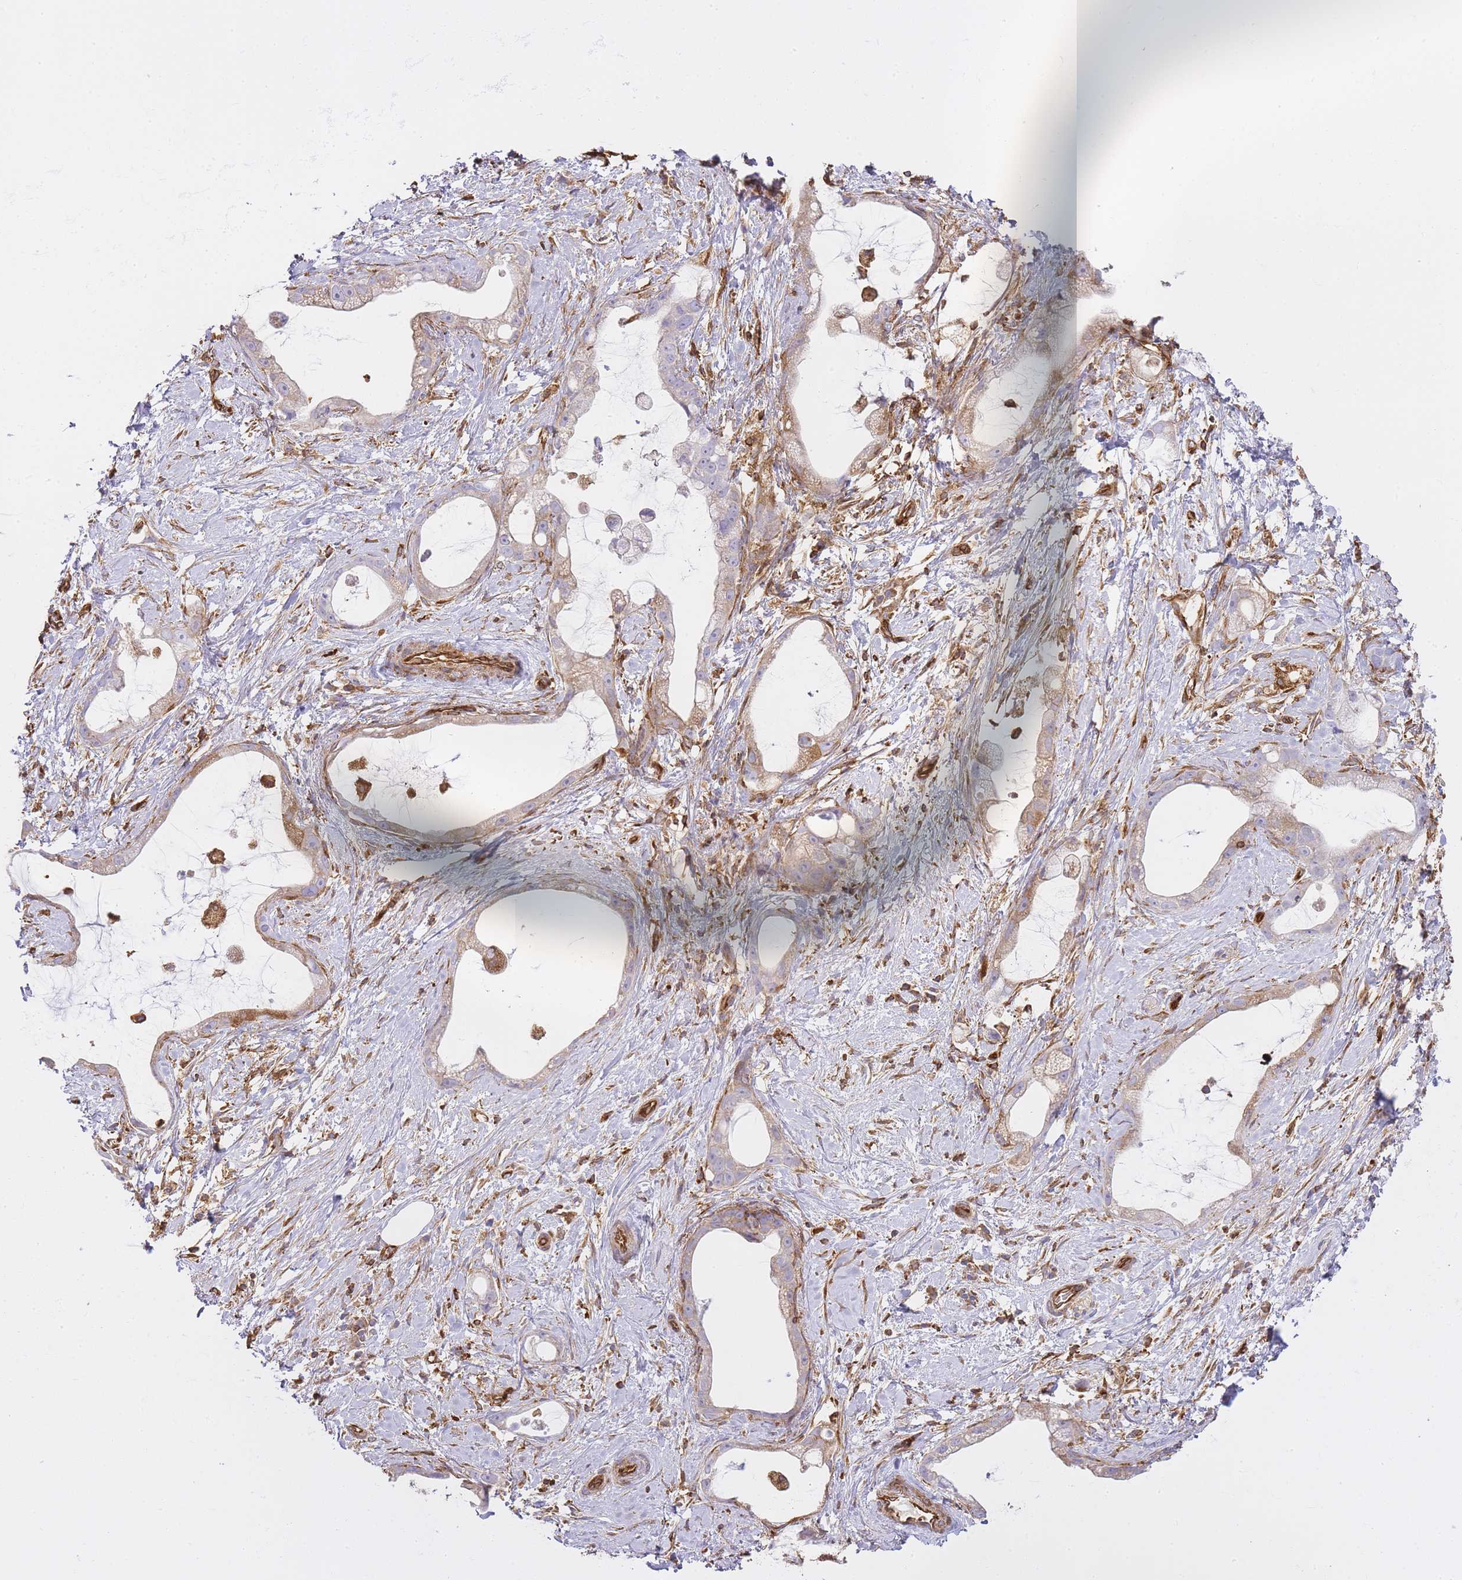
{"staining": {"intensity": "weak", "quantity": "25%-75%", "location": "cytoplasmic/membranous"}, "tissue": "stomach cancer", "cell_type": "Tumor cells", "image_type": "cancer", "snomed": [{"axis": "morphology", "description": "Adenocarcinoma, NOS"}, {"axis": "topography", "description": "Stomach"}], "caption": "Weak cytoplasmic/membranous positivity is identified in approximately 25%-75% of tumor cells in stomach adenocarcinoma. (Stains: DAB in brown, nuclei in blue, Microscopy: brightfield microscopy at high magnification).", "gene": "MSN", "patient": {"sex": "male", "age": 55}}